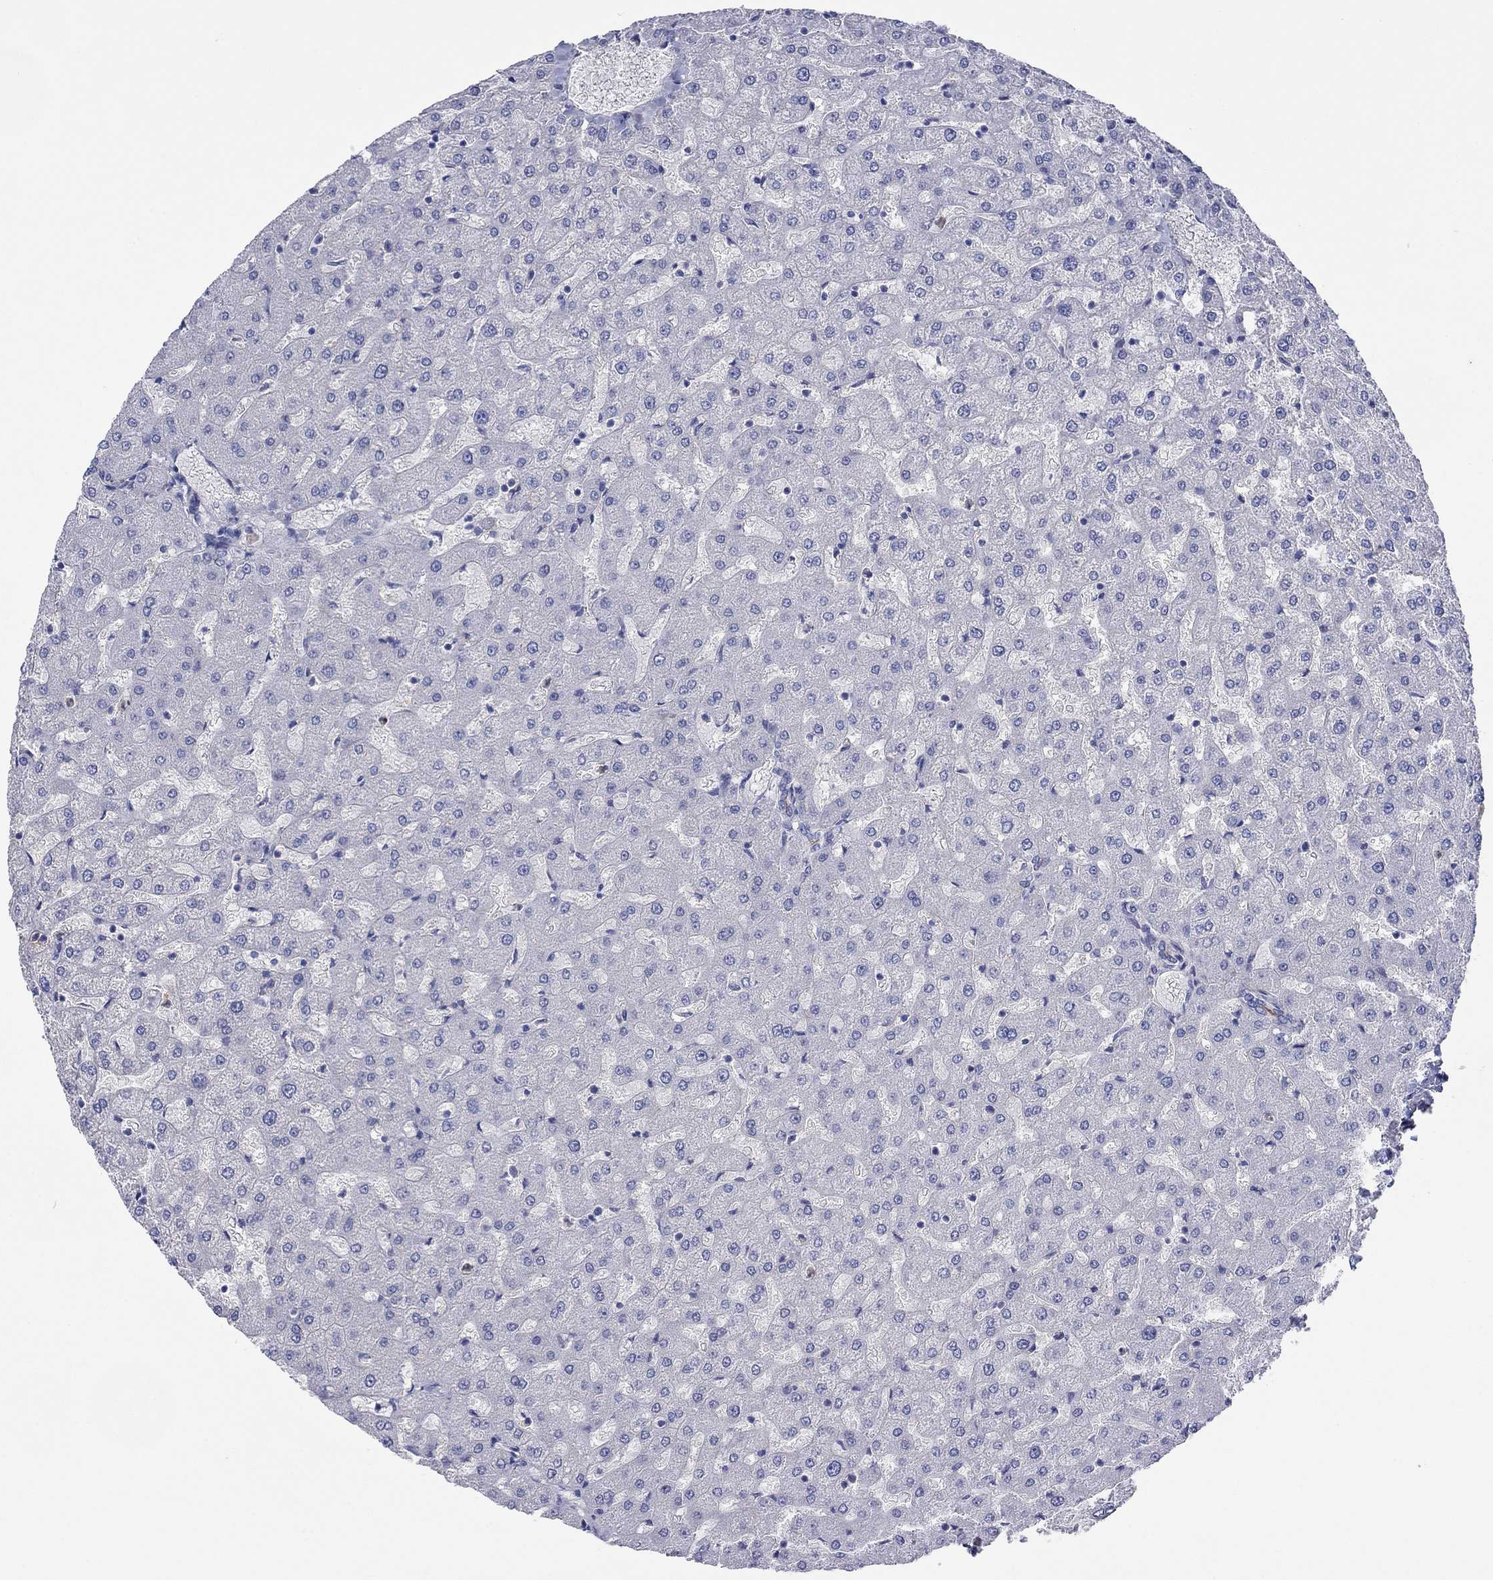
{"staining": {"intensity": "negative", "quantity": "none", "location": "none"}, "tissue": "liver", "cell_type": "Cholangiocytes", "image_type": "normal", "snomed": [{"axis": "morphology", "description": "Normal tissue, NOS"}, {"axis": "topography", "description": "Liver"}], "caption": "IHC histopathology image of normal human liver stained for a protein (brown), which shows no staining in cholangiocytes.", "gene": "TPRN", "patient": {"sex": "female", "age": 50}}